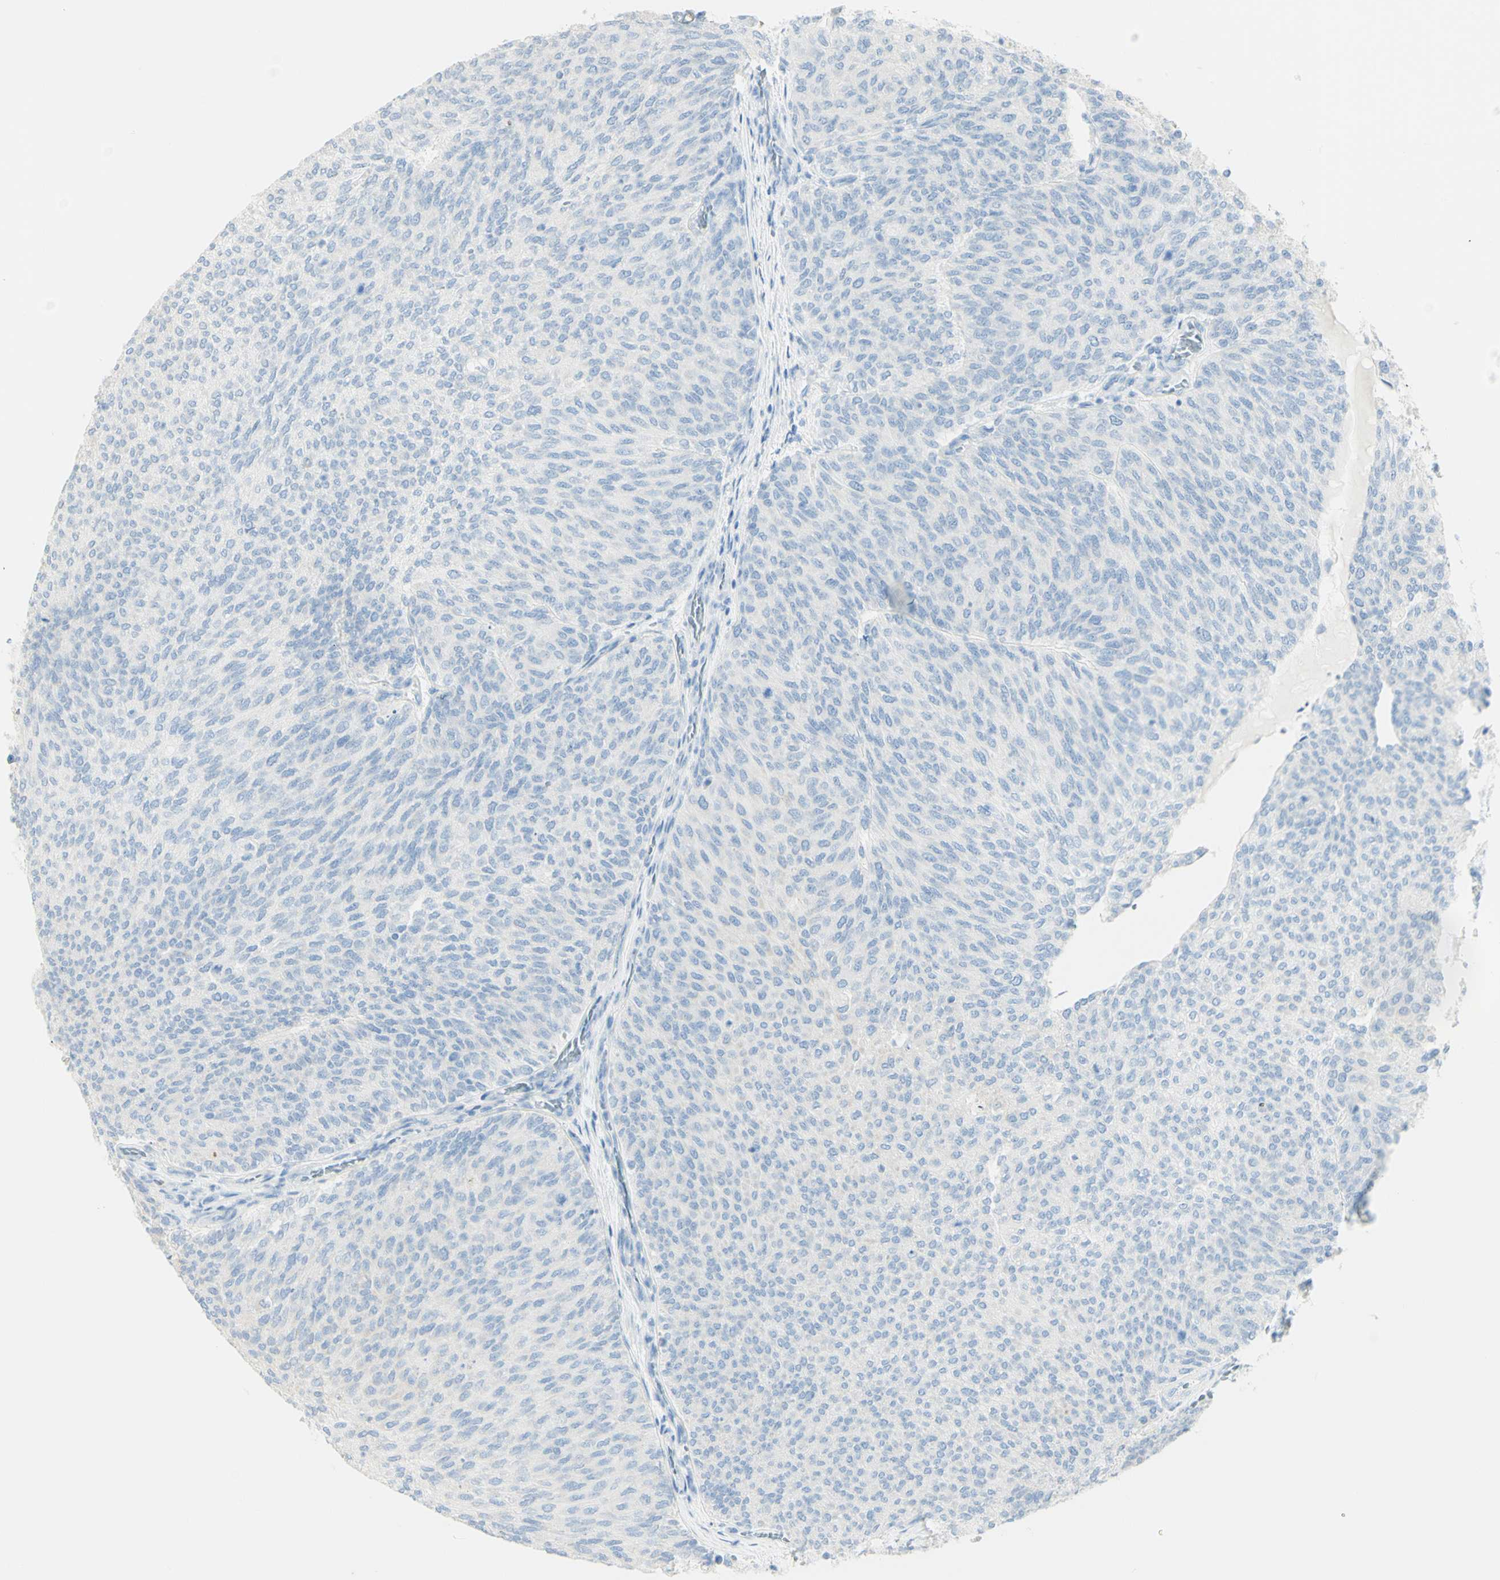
{"staining": {"intensity": "negative", "quantity": "none", "location": "none"}, "tissue": "urothelial cancer", "cell_type": "Tumor cells", "image_type": "cancer", "snomed": [{"axis": "morphology", "description": "Urothelial carcinoma, Low grade"}, {"axis": "topography", "description": "Urinary bladder"}], "caption": "Human urothelial carcinoma (low-grade) stained for a protein using IHC exhibits no positivity in tumor cells.", "gene": "LETM1", "patient": {"sex": "female", "age": 79}}